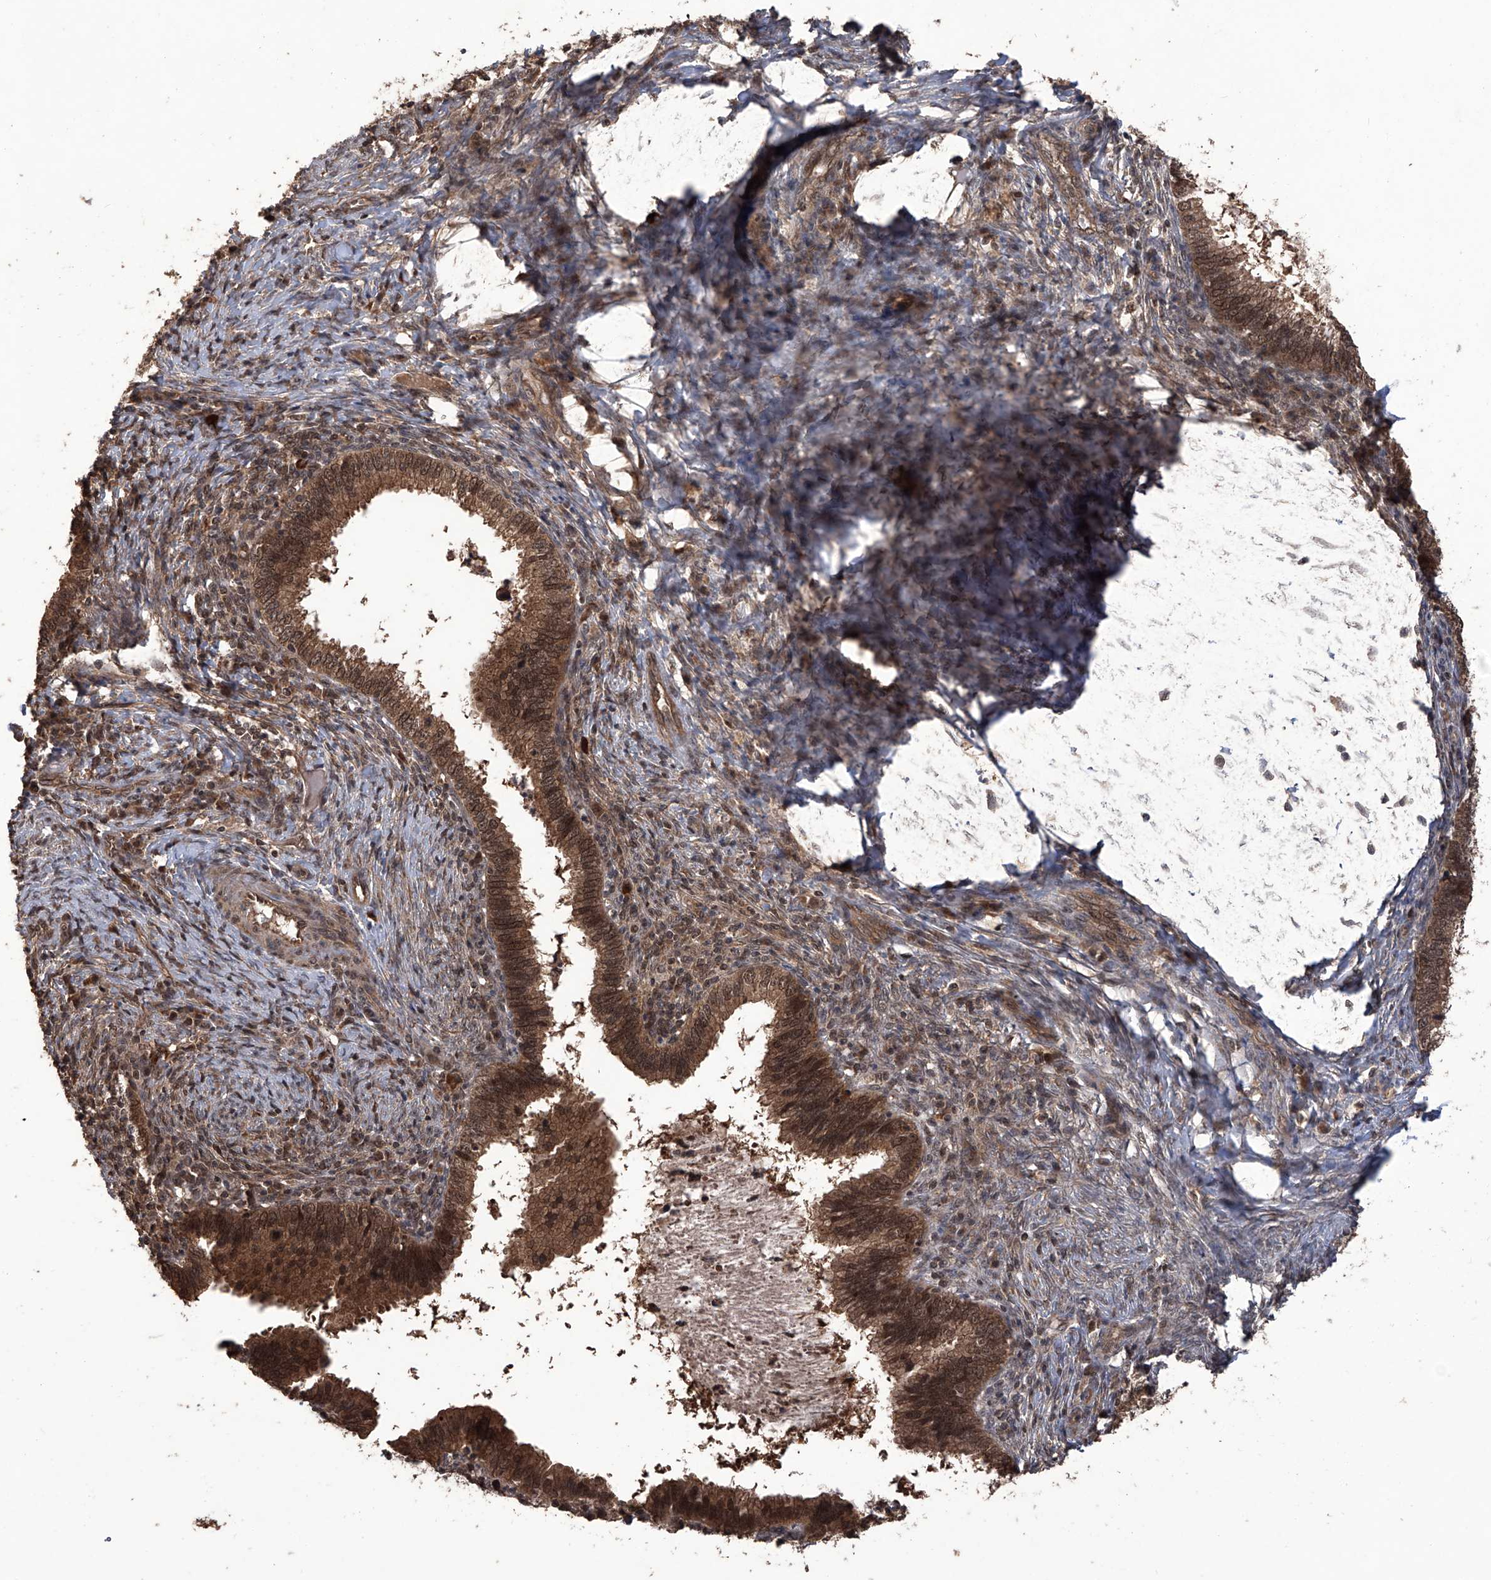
{"staining": {"intensity": "moderate", "quantity": ">75%", "location": "cytoplasmic/membranous,nuclear"}, "tissue": "cervical cancer", "cell_type": "Tumor cells", "image_type": "cancer", "snomed": [{"axis": "morphology", "description": "Adenocarcinoma, NOS"}, {"axis": "topography", "description": "Cervix"}], "caption": "Immunohistochemical staining of cervical cancer (adenocarcinoma) shows medium levels of moderate cytoplasmic/membranous and nuclear staining in approximately >75% of tumor cells.", "gene": "LYSMD4", "patient": {"sex": "female", "age": 36}}